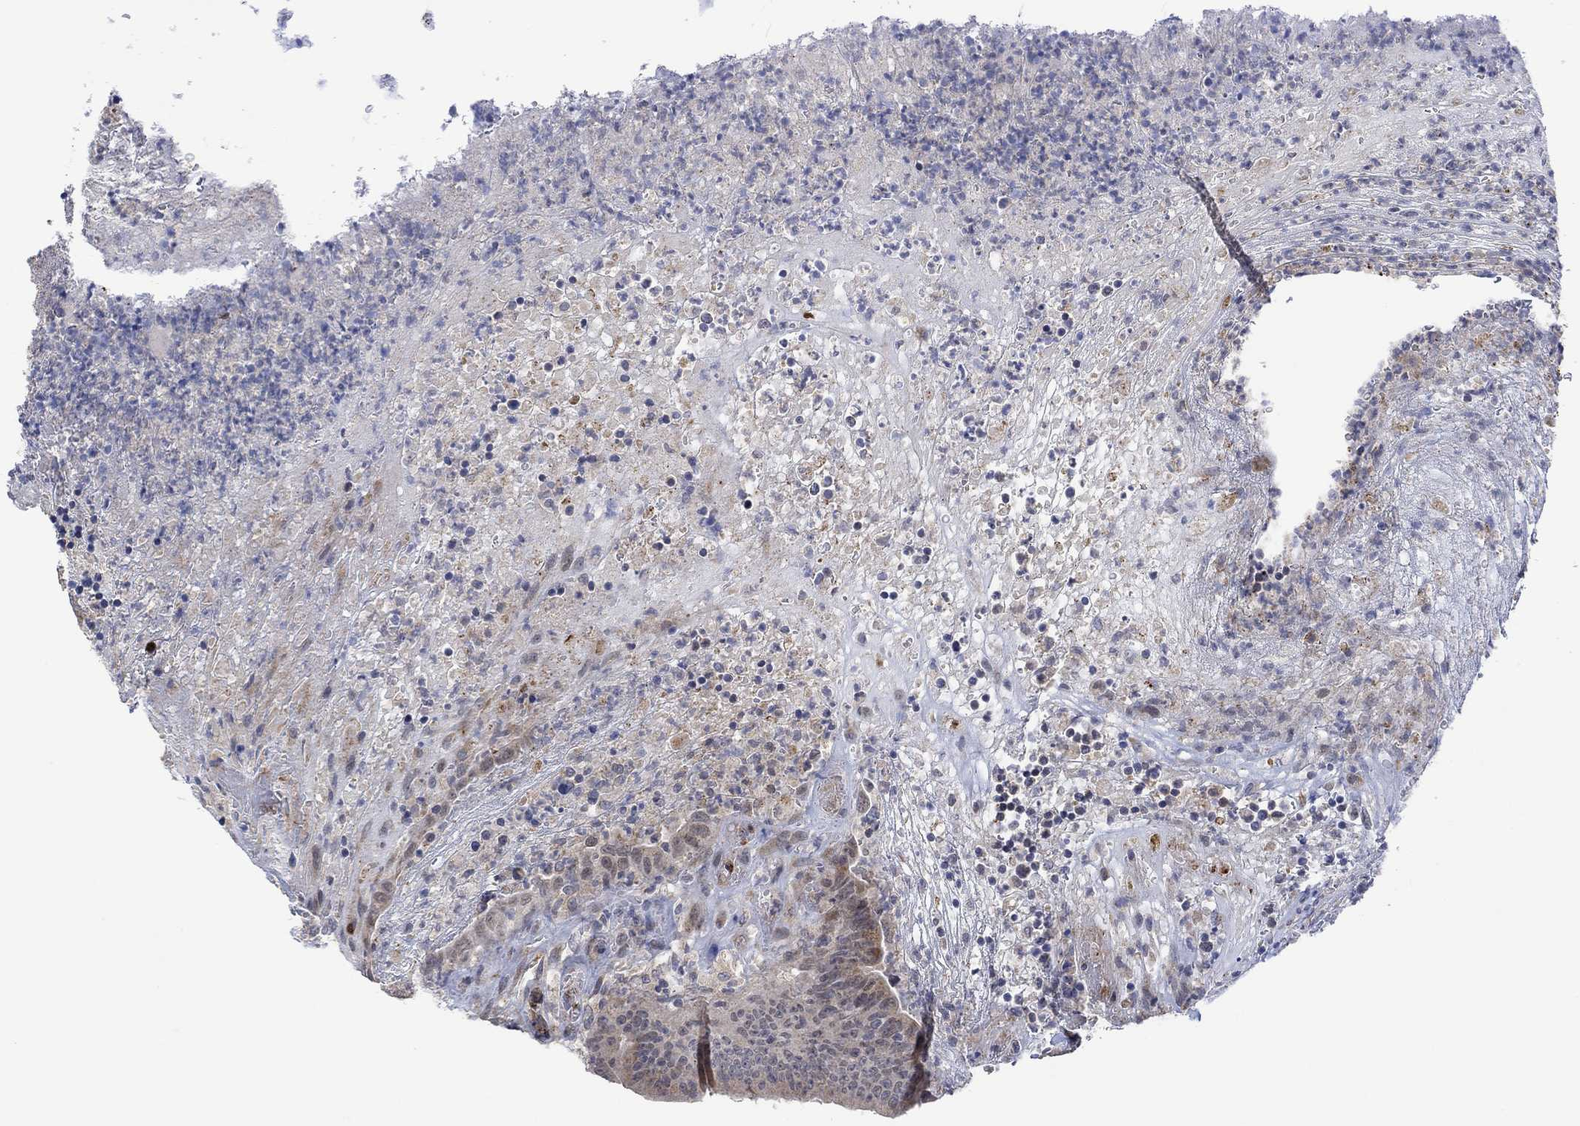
{"staining": {"intensity": "weak", "quantity": "25%-75%", "location": "cytoplasmic/membranous"}, "tissue": "colorectal cancer", "cell_type": "Tumor cells", "image_type": "cancer", "snomed": [{"axis": "morphology", "description": "Adenocarcinoma, NOS"}, {"axis": "topography", "description": "Colon"}], "caption": "Immunohistochemistry (IHC) image of neoplastic tissue: colorectal cancer (adenocarcinoma) stained using IHC reveals low levels of weak protein expression localized specifically in the cytoplasmic/membranous of tumor cells, appearing as a cytoplasmic/membranous brown color.", "gene": "SLC48A1", "patient": {"sex": "female", "age": 75}}